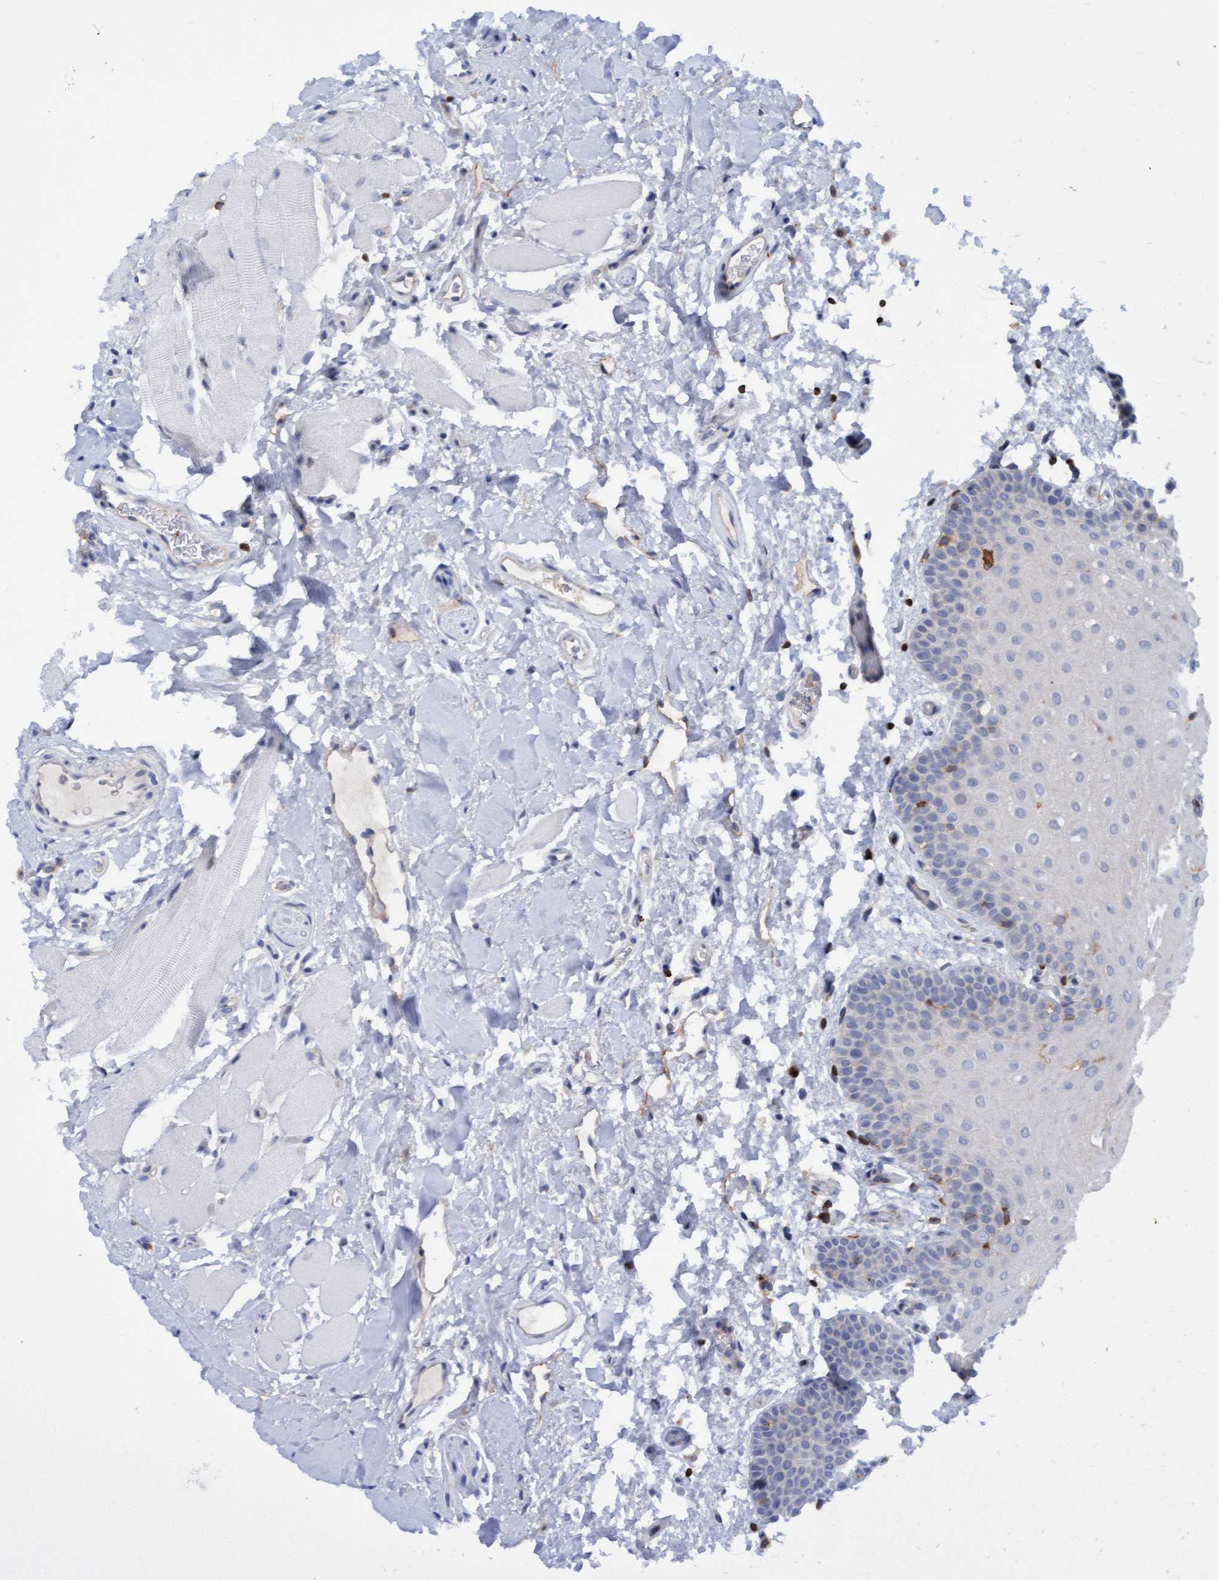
{"staining": {"intensity": "negative", "quantity": "none", "location": "none"}, "tissue": "oral mucosa", "cell_type": "Squamous epithelial cells", "image_type": "normal", "snomed": [{"axis": "morphology", "description": "Normal tissue, NOS"}, {"axis": "topography", "description": "Oral tissue"}], "caption": "High magnification brightfield microscopy of normal oral mucosa stained with DAB (brown) and counterstained with hematoxylin (blue): squamous epithelial cells show no significant staining. The staining was performed using DAB (3,3'-diaminobenzidine) to visualize the protein expression in brown, while the nuclei were stained in blue with hematoxylin (Magnification: 20x).", "gene": "FNBP1", "patient": {"sex": "male", "age": 62}}